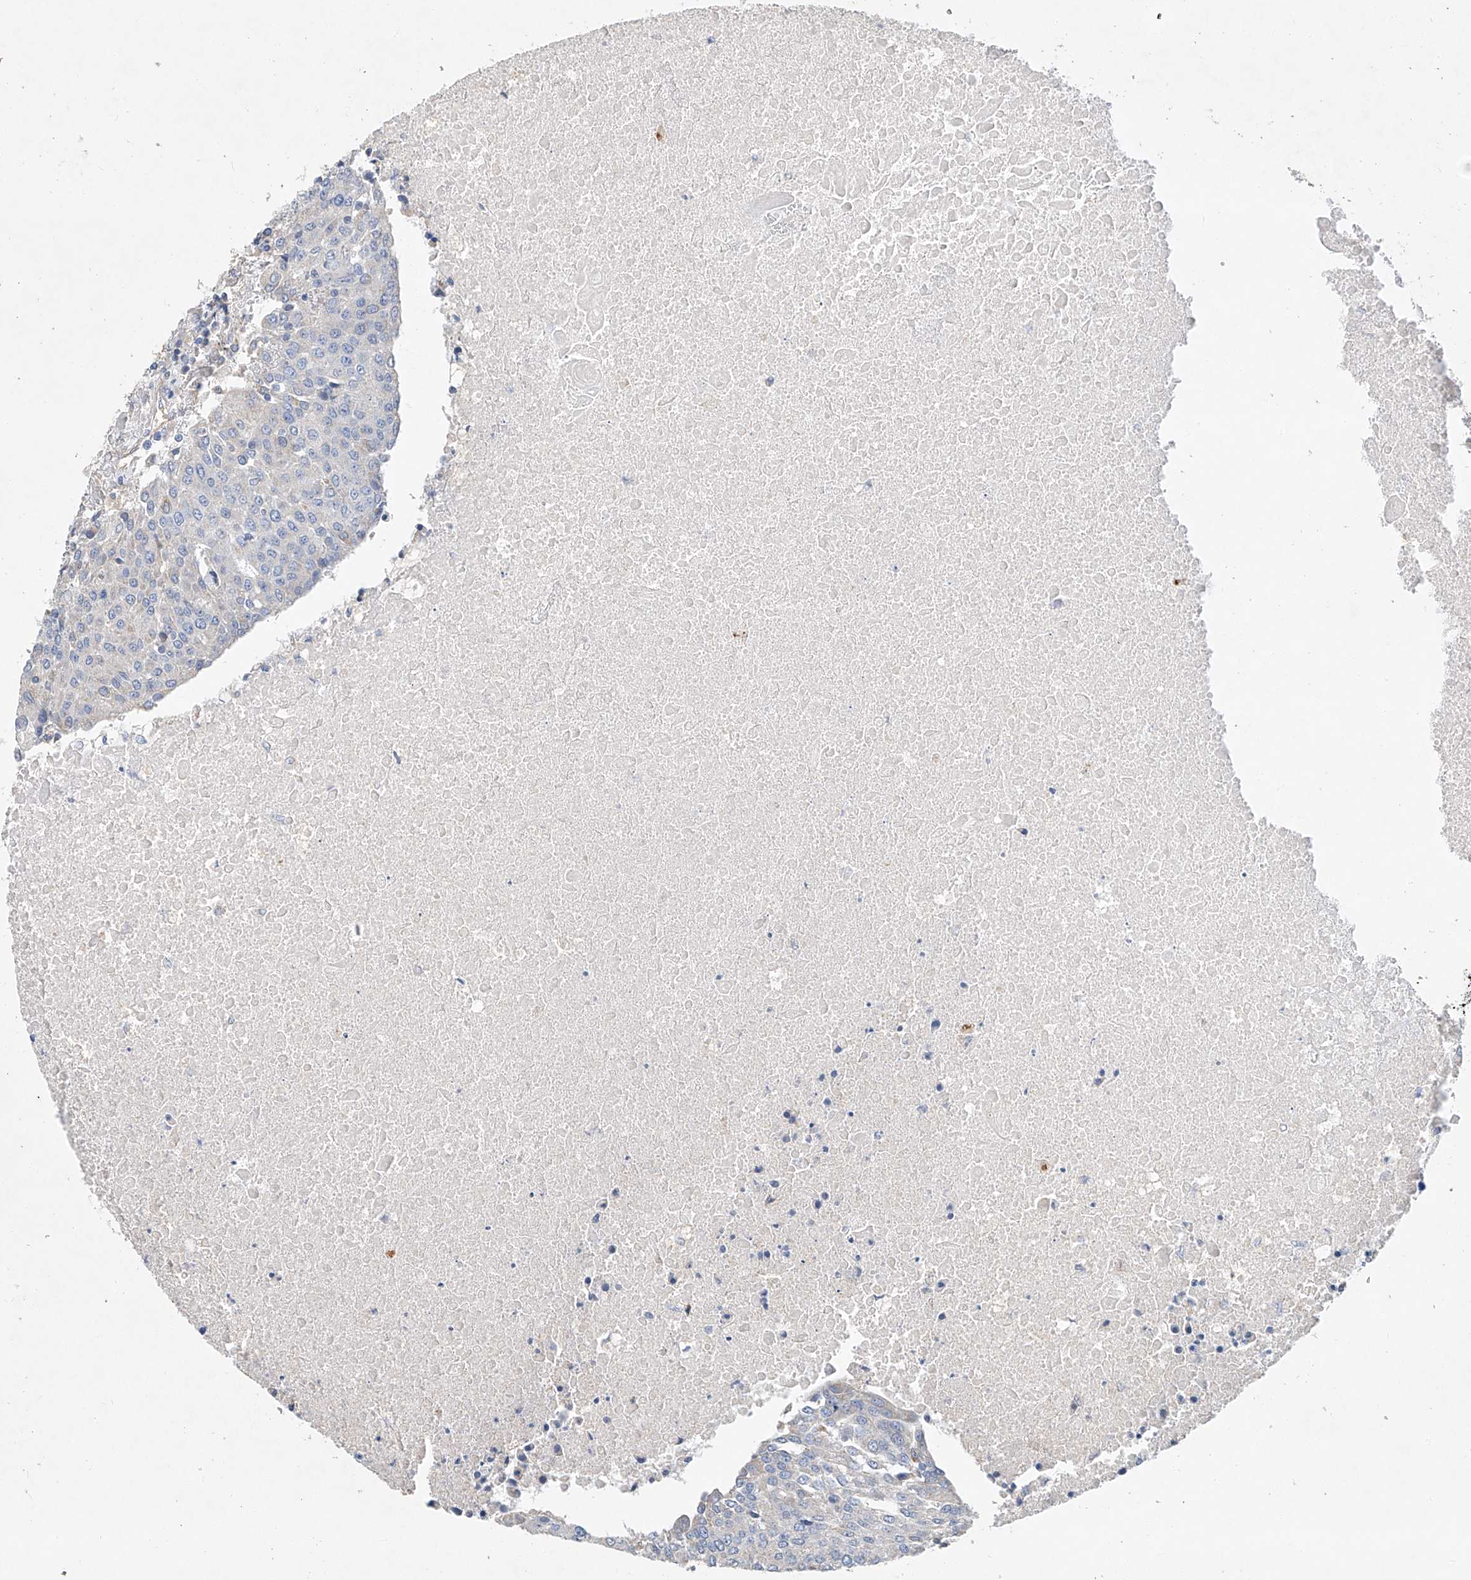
{"staining": {"intensity": "negative", "quantity": "none", "location": "none"}, "tissue": "urothelial cancer", "cell_type": "Tumor cells", "image_type": "cancer", "snomed": [{"axis": "morphology", "description": "Urothelial carcinoma, High grade"}, {"axis": "topography", "description": "Urinary bladder"}], "caption": "Immunohistochemistry micrograph of neoplastic tissue: human urothelial cancer stained with DAB demonstrates no significant protein expression in tumor cells.", "gene": "AMD1", "patient": {"sex": "female", "age": 85}}